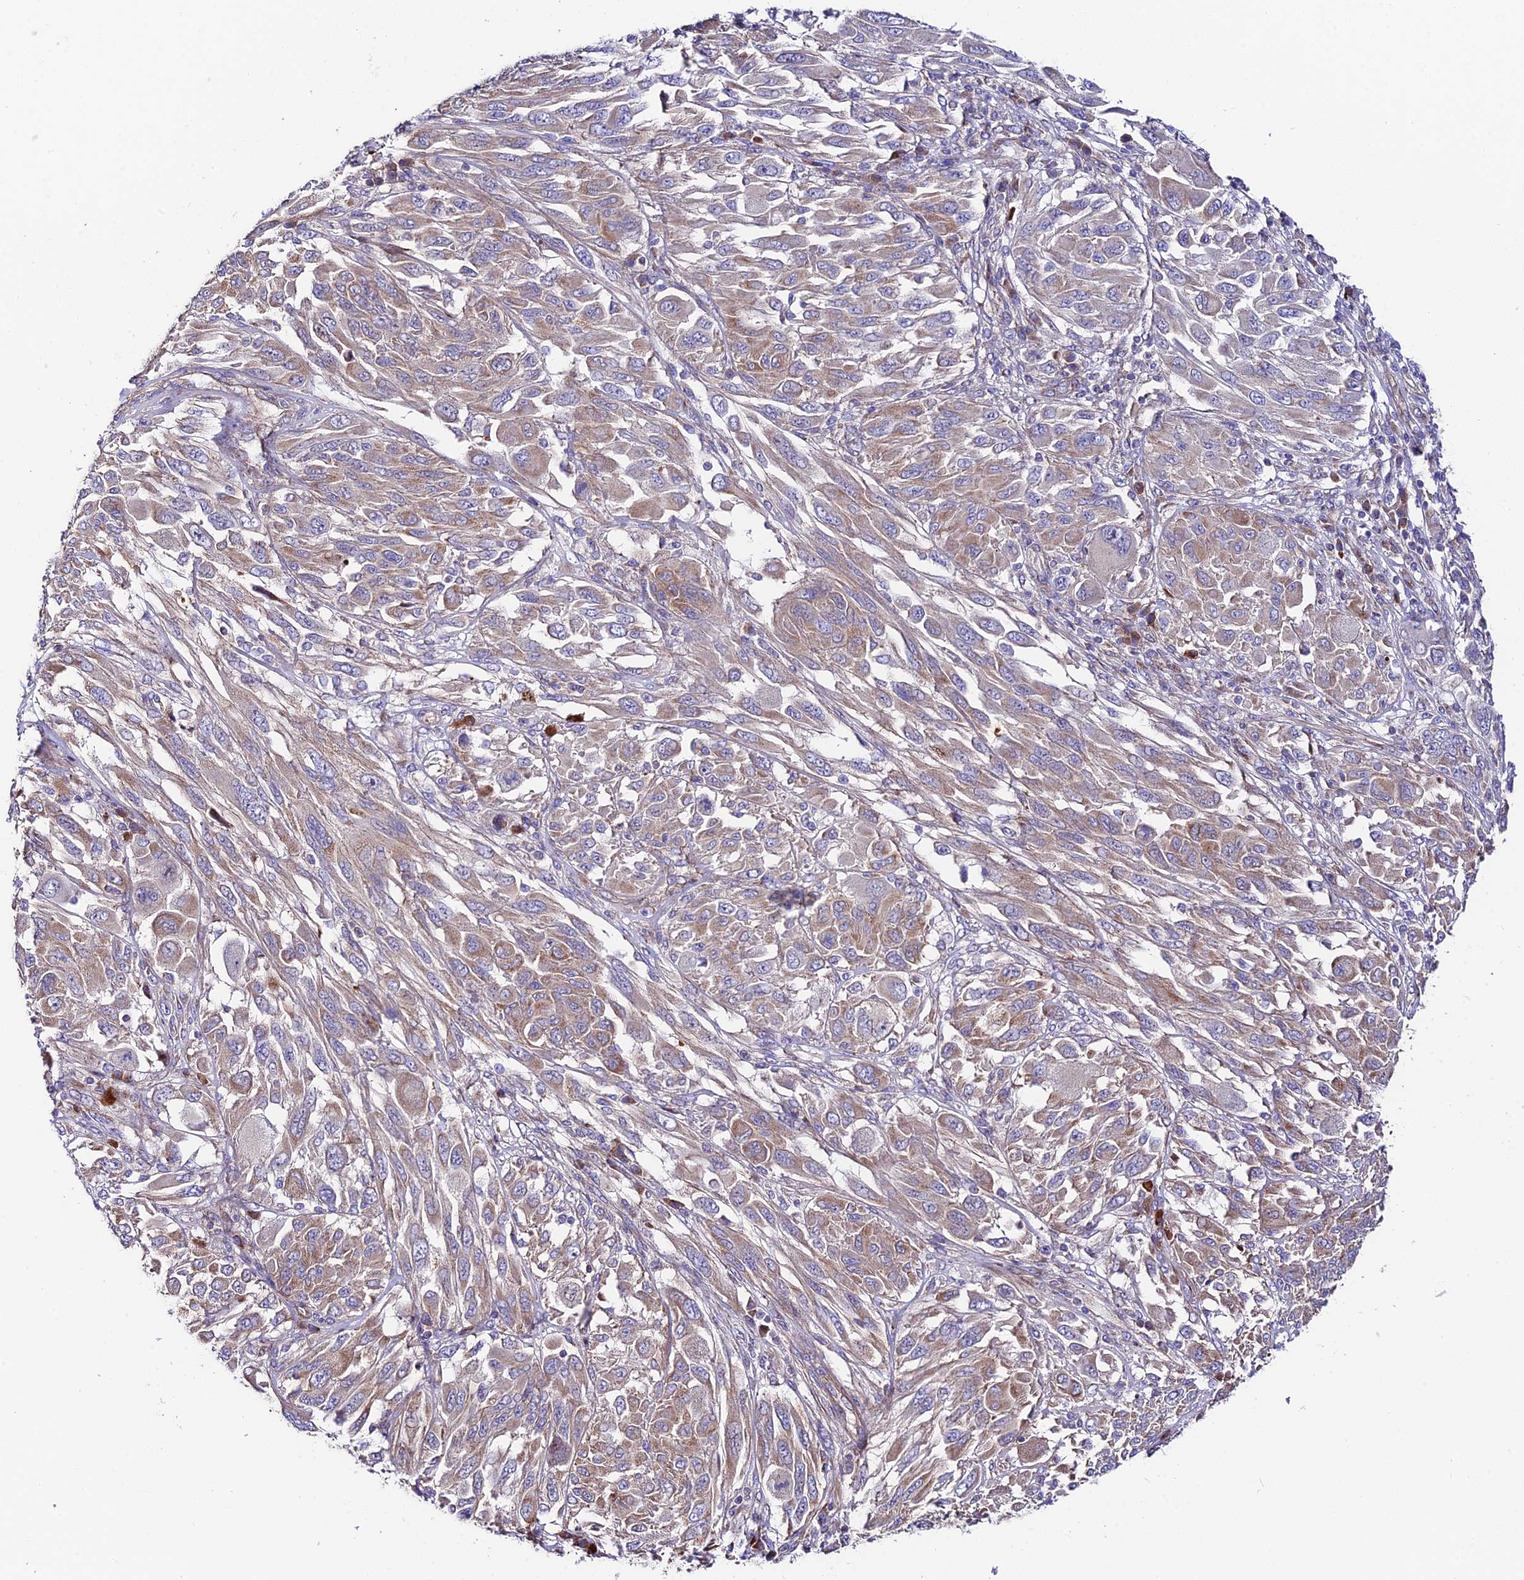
{"staining": {"intensity": "moderate", "quantity": ">75%", "location": "cytoplasmic/membranous"}, "tissue": "melanoma", "cell_type": "Tumor cells", "image_type": "cancer", "snomed": [{"axis": "morphology", "description": "Malignant melanoma, NOS"}, {"axis": "topography", "description": "Skin"}], "caption": "Human melanoma stained with a protein marker reveals moderate staining in tumor cells.", "gene": "VPS13C", "patient": {"sex": "female", "age": 91}}